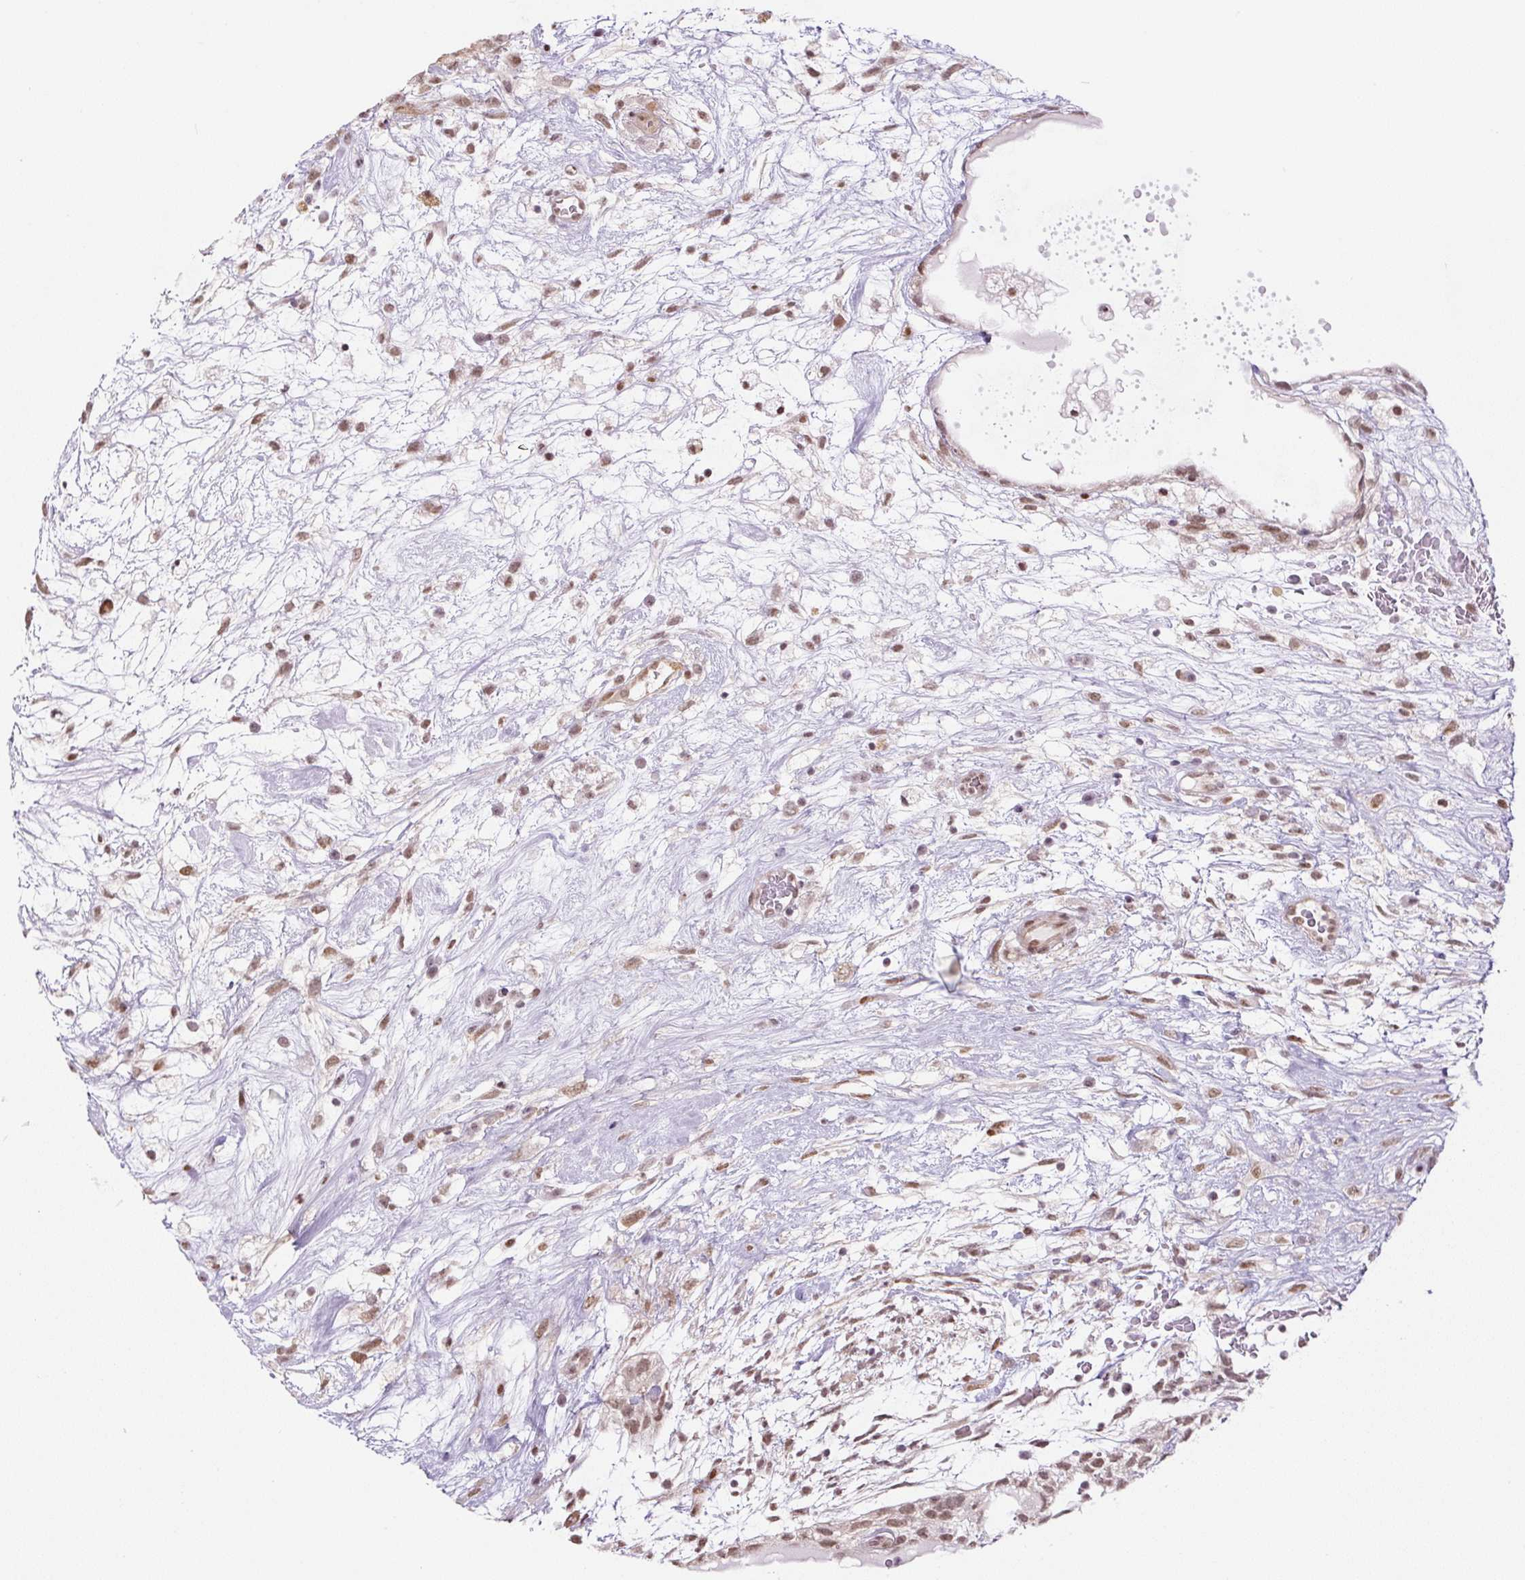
{"staining": {"intensity": "moderate", "quantity": ">75%", "location": "nuclear"}, "tissue": "testis cancer", "cell_type": "Tumor cells", "image_type": "cancer", "snomed": [{"axis": "morphology", "description": "Carcinoma, Embryonal, NOS"}, {"axis": "topography", "description": "Testis"}], "caption": "Tumor cells reveal moderate nuclear positivity in approximately >75% of cells in testis cancer (embryonal carcinoma).", "gene": "TCFL5", "patient": {"sex": "male", "age": 32}}